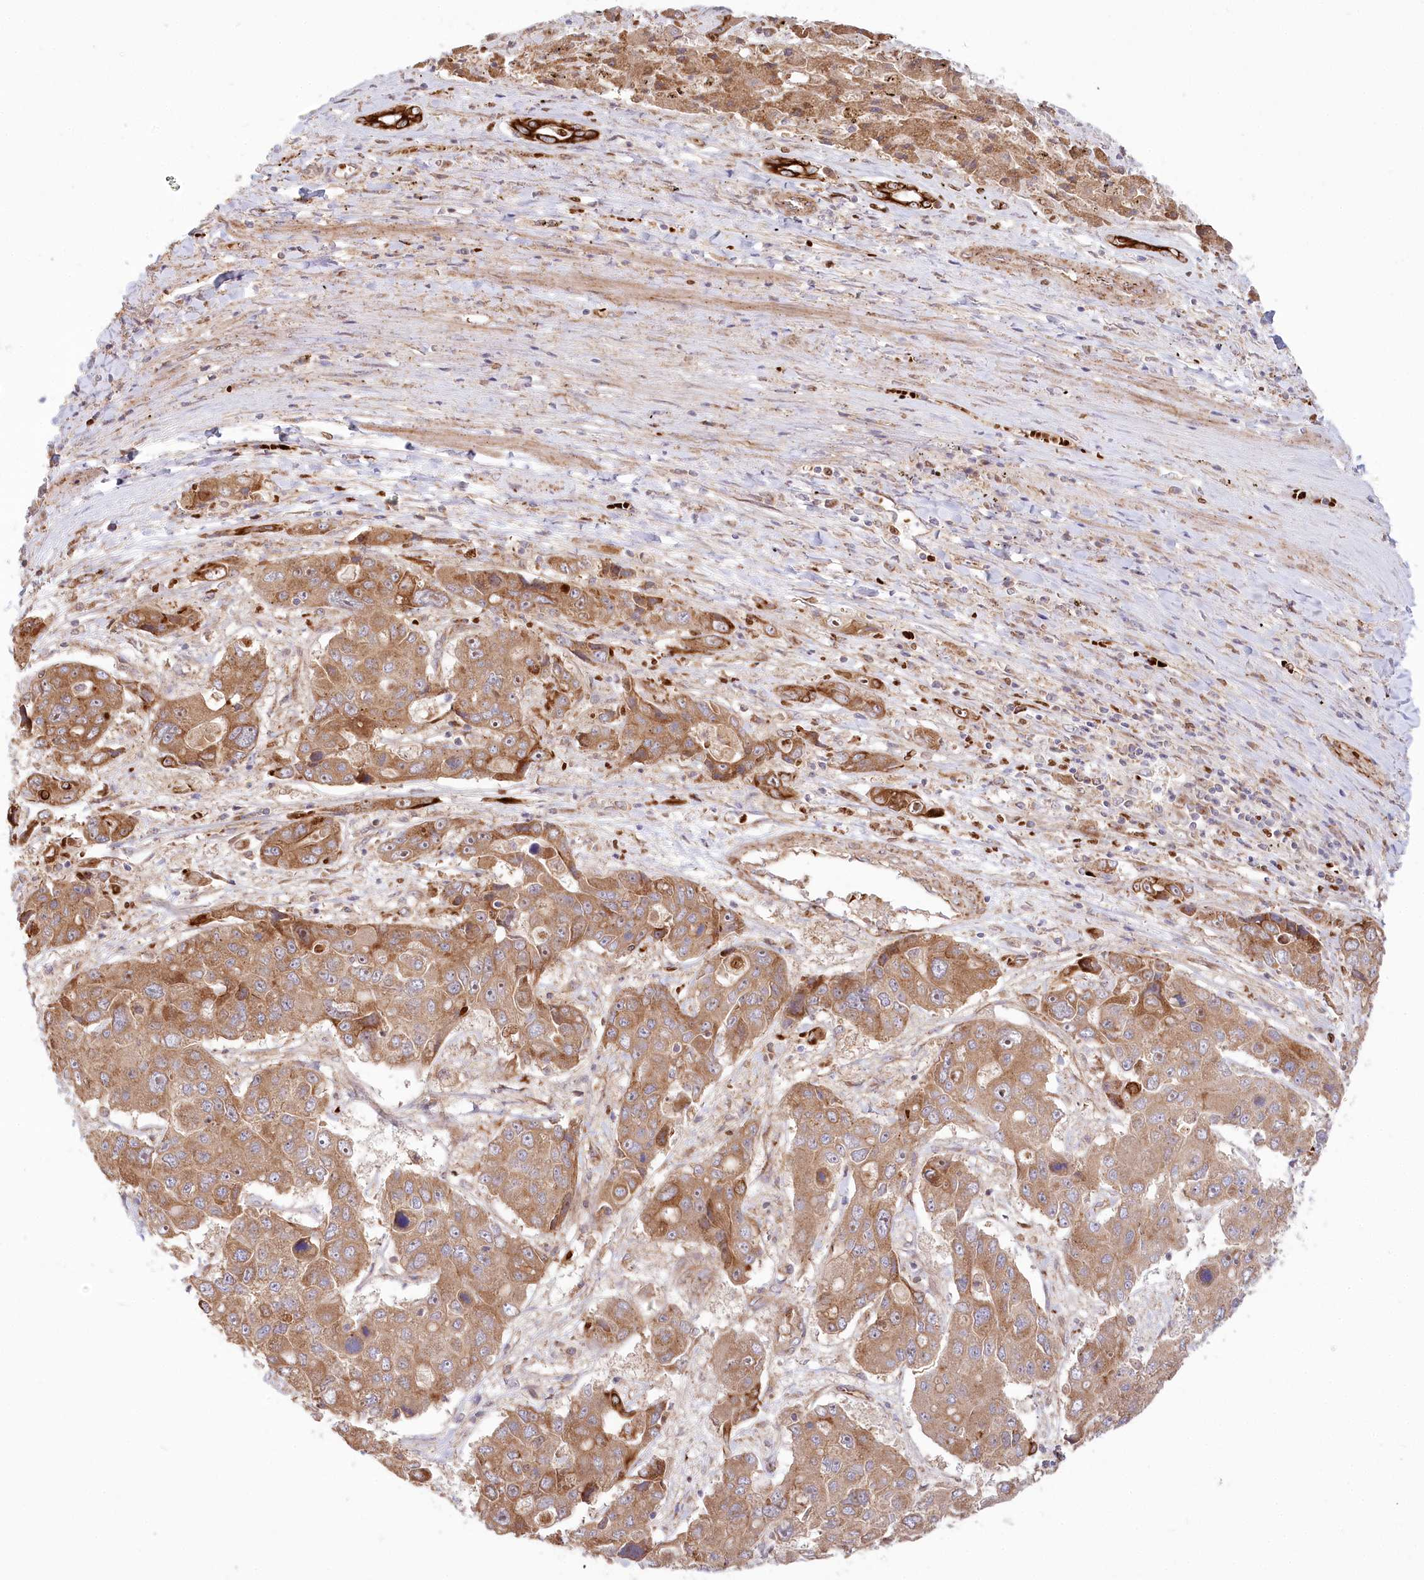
{"staining": {"intensity": "moderate", "quantity": ">75%", "location": "cytoplasmic/membranous"}, "tissue": "liver cancer", "cell_type": "Tumor cells", "image_type": "cancer", "snomed": [{"axis": "morphology", "description": "Cholangiocarcinoma"}, {"axis": "topography", "description": "Liver"}], "caption": "Immunohistochemistry staining of liver cholangiocarcinoma, which reveals medium levels of moderate cytoplasmic/membranous expression in approximately >75% of tumor cells indicating moderate cytoplasmic/membranous protein staining. The staining was performed using DAB (3,3'-diaminobenzidine) (brown) for protein detection and nuclei were counterstained in hematoxylin (blue).", "gene": "COMMD3", "patient": {"sex": "male", "age": 67}}